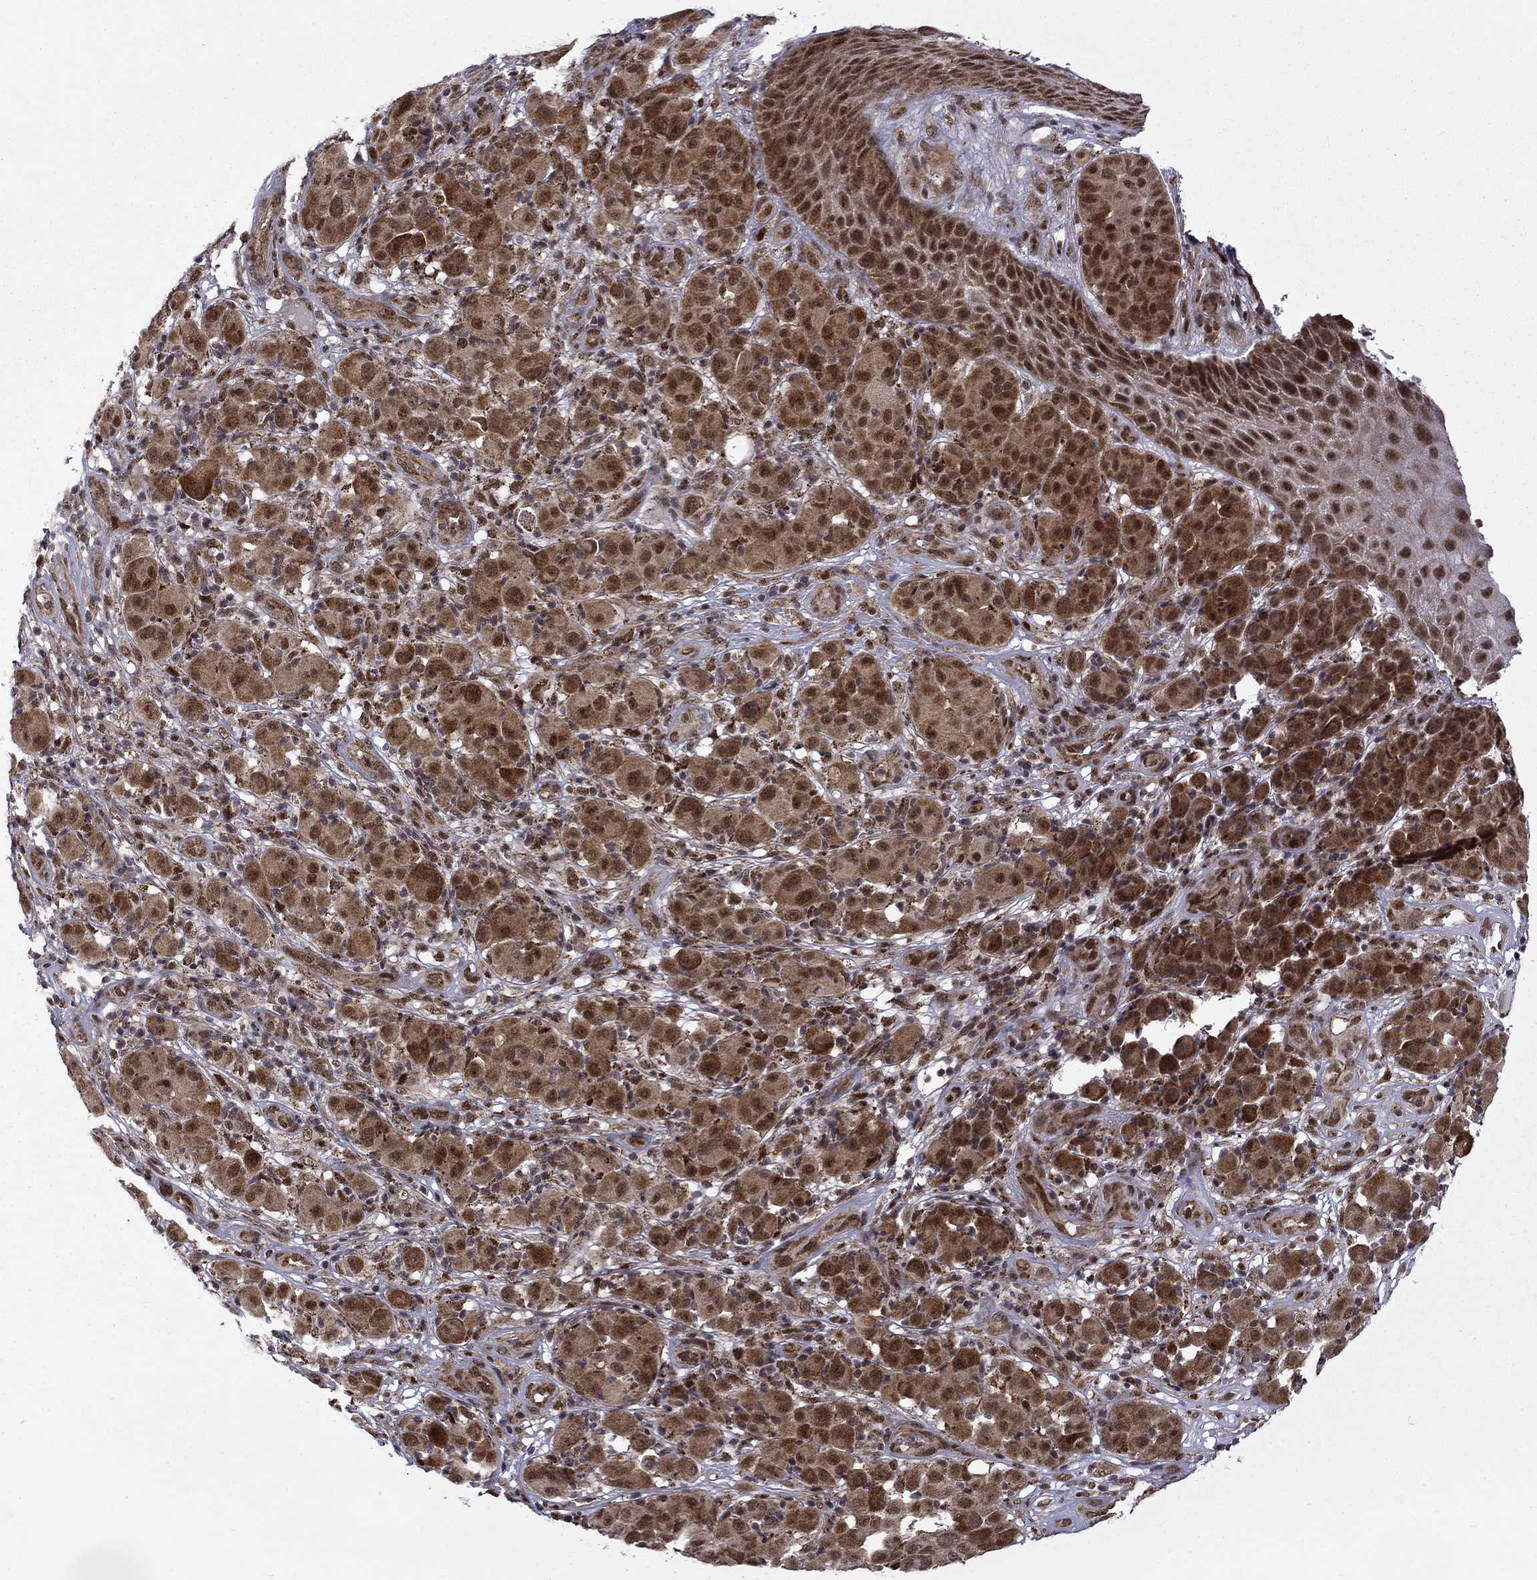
{"staining": {"intensity": "strong", "quantity": ">75%", "location": "cytoplasmic/membranous,nuclear"}, "tissue": "melanoma", "cell_type": "Tumor cells", "image_type": "cancer", "snomed": [{"axis": "morphology", "description": "Malignant melanoma, NOS"}, {"axis": "topography", "description": "Skin"}], "caption": "There is high levels of strong cytoplasmic/membranous and nuclear positivity in tumor cells of malignant melanoma, as demonstrated by immunohistochemical staining (brown color).", "gene": "KPNA3", "patient": {"sex": "female", "age": 87}}